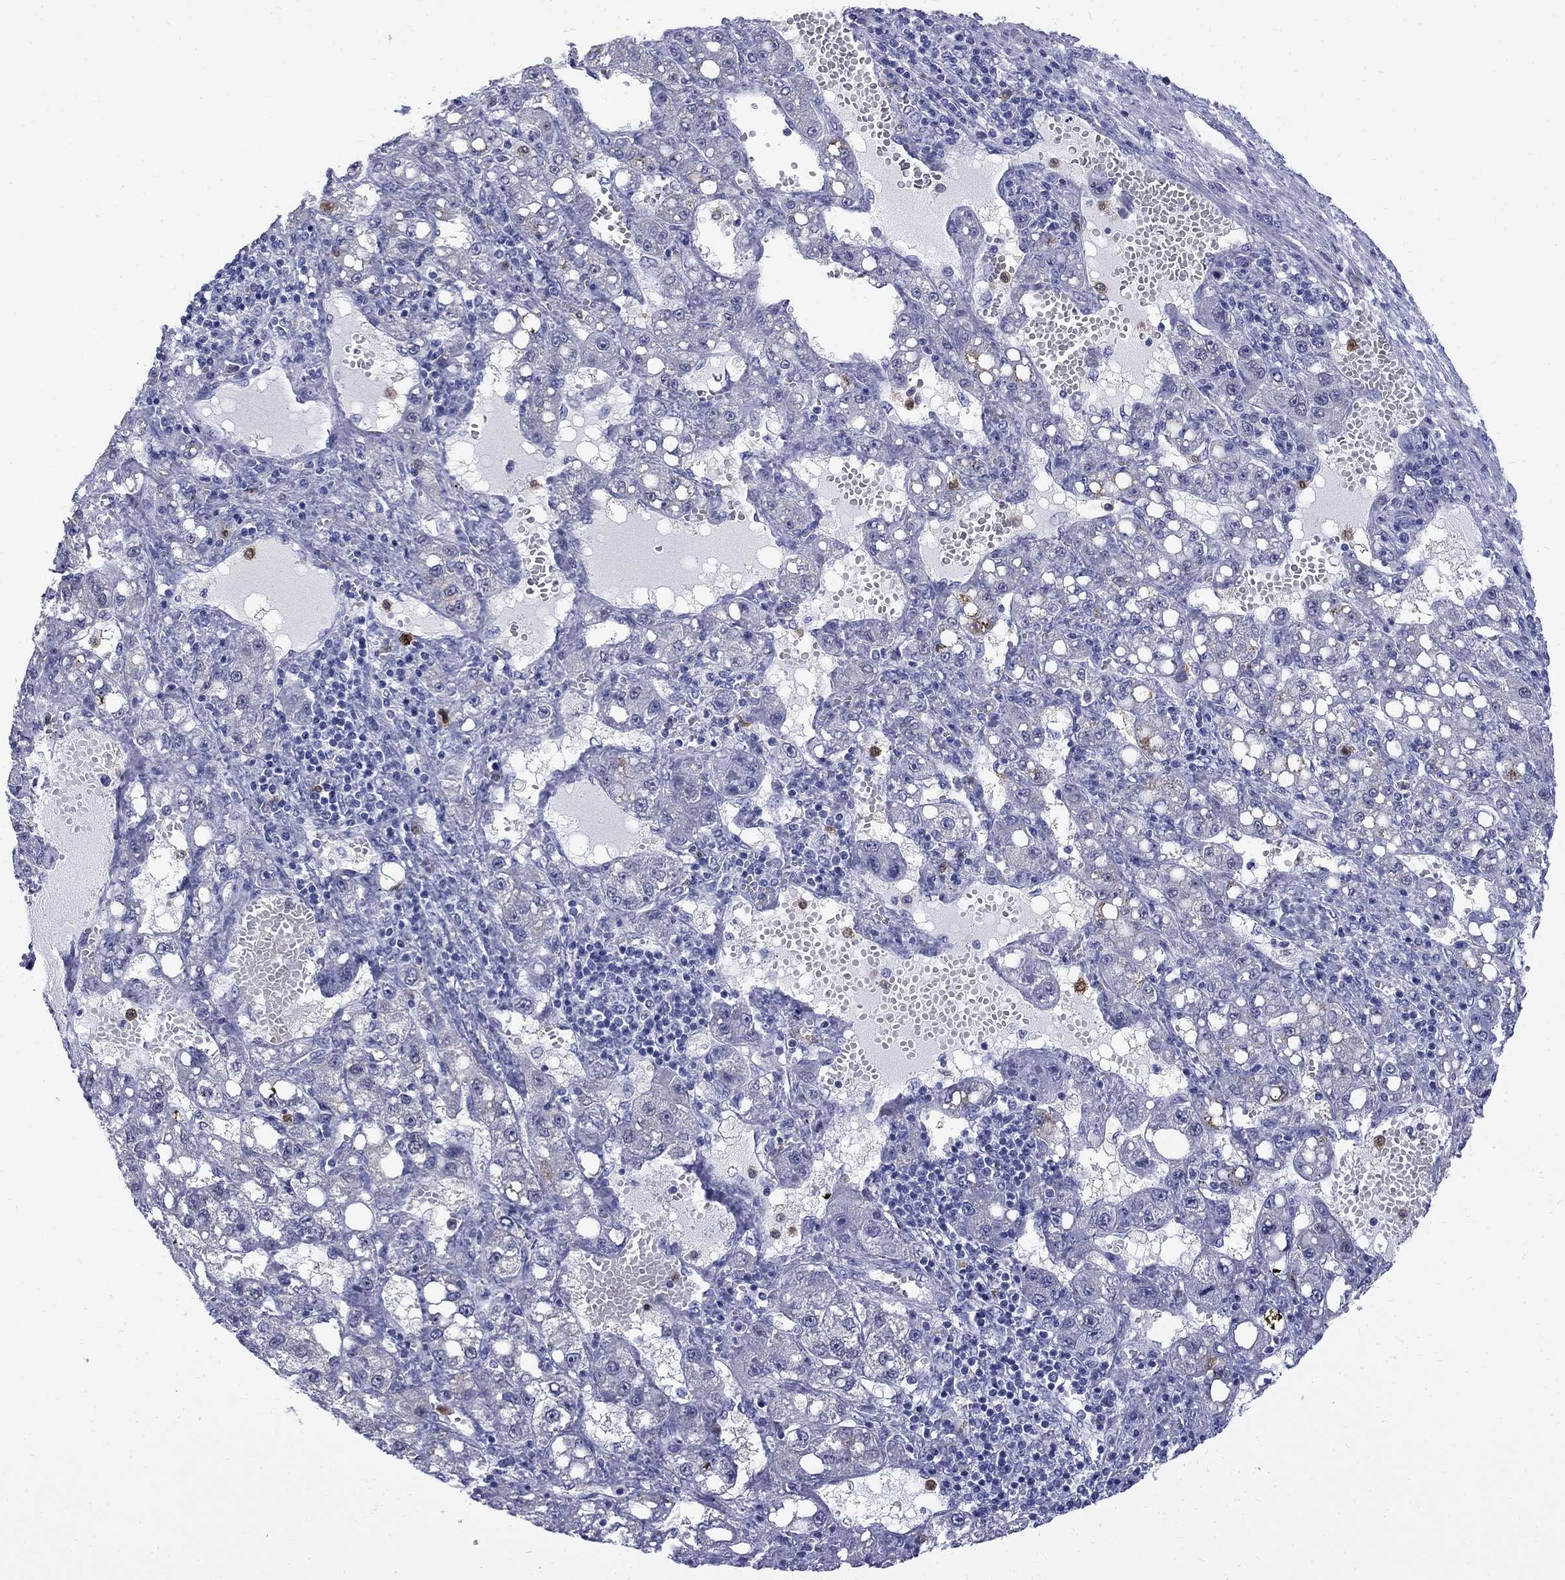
{"staining": {"intensity": "negative", "quantity": "none", "location": "none"}, "tissue": "liver cancer", "cell_type": "Tumor cells", "image_type": "cancer", "snomed": [{"axis": "morphology", "description": "Carcinoma, Hepatocellular, NOS"}, {"axis": "topography", "description": "Liver"}], "caption": "Photomicrograph shows no significant protein expression in tumor cells of liver cancer.", "gene": "SERPINB2", "patient": {"sex": "female", "age": 65}}